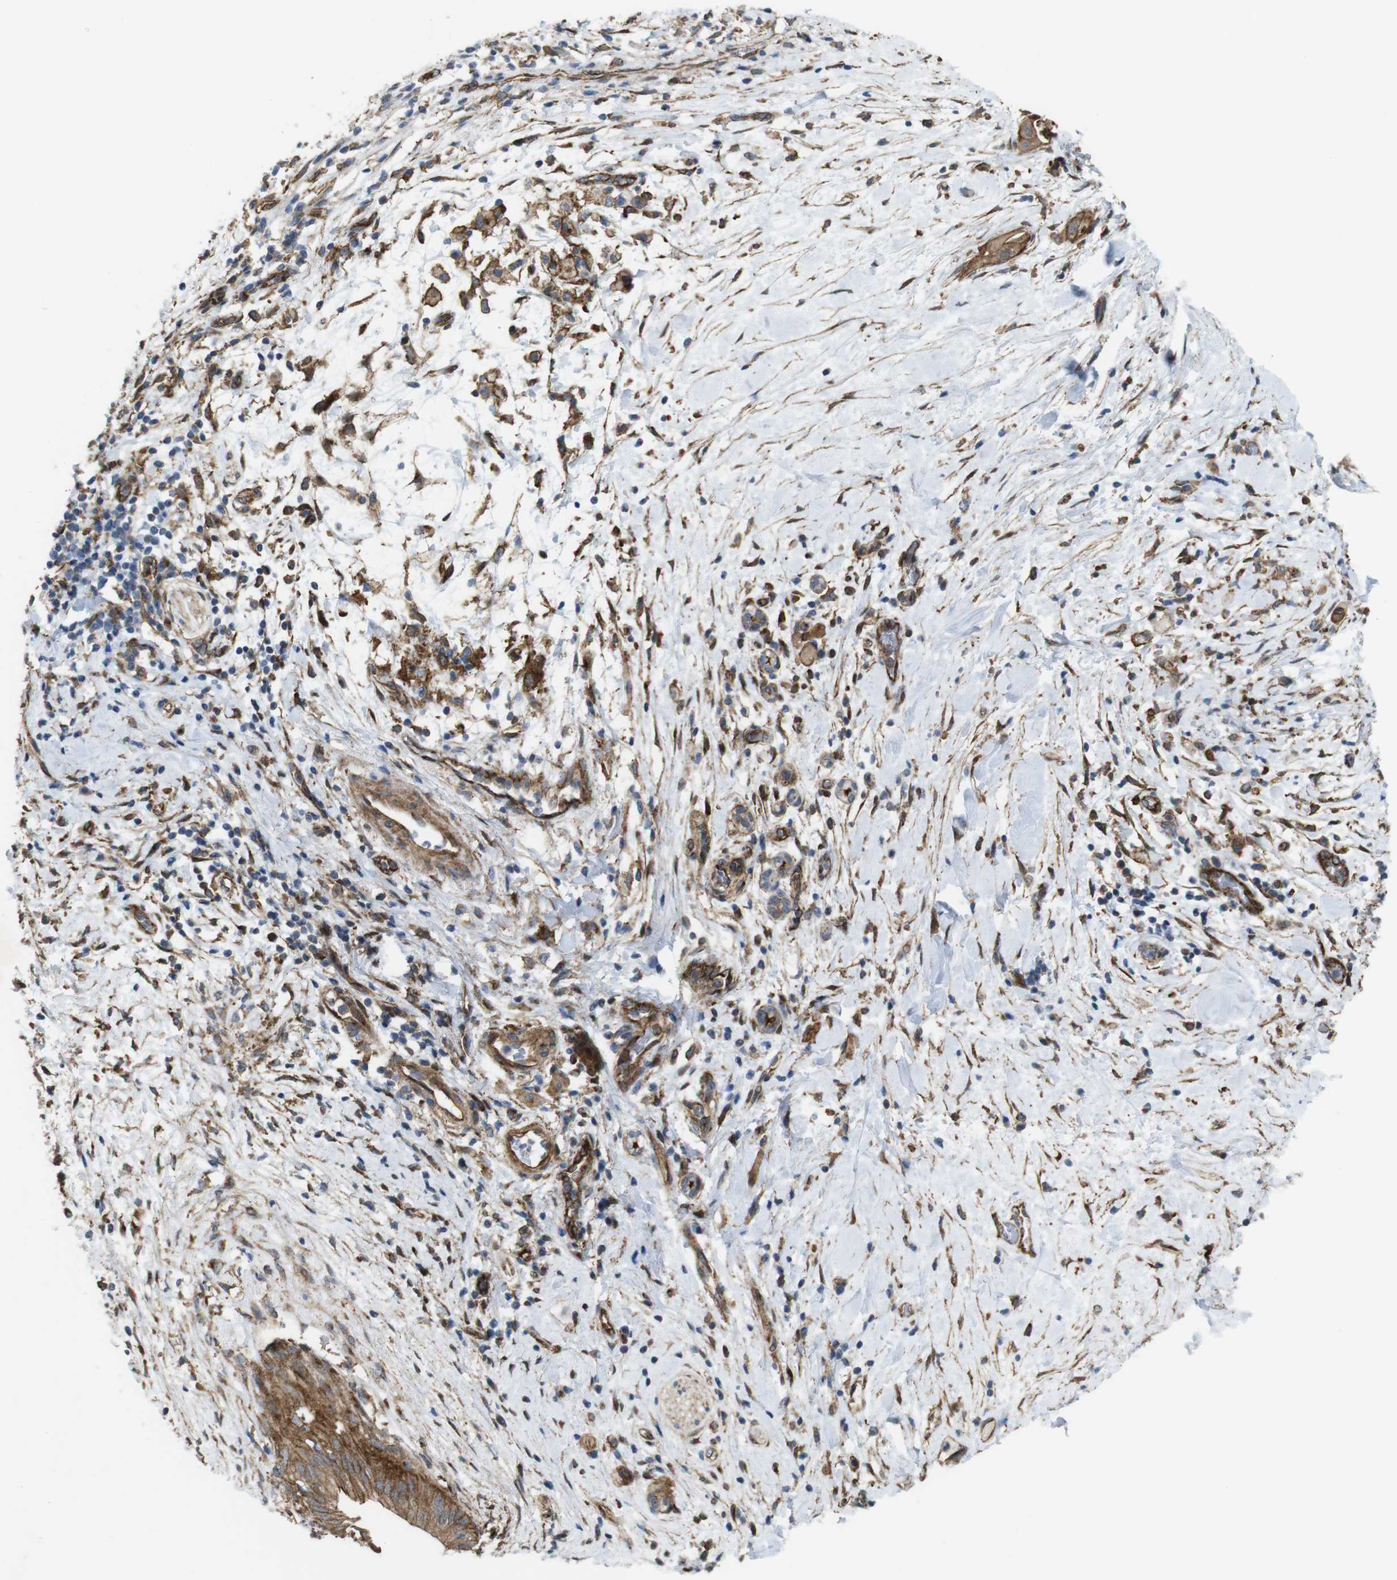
{"staining": {"intensity": "moderate", "quantity": ">75%", "location": "cytoplasmic/membranous"}, "tissue": "pancreatic cancer", "cell_type": "Tumor cells", "image_type": "cancer", "snomed": [{"axis": "morphology", "description": "Adenocarcinoma, NOS"}, {"axis": "topography", "description": "Pancreas"}], "caption": "The histopathology image displays immunohistochemical staining of pancreatic cancer. There is moderate cytoplasmic/membranous expression is seen in about >75% of tumor cells. Using DAB (3,3'-diaminobenzidine) (brown) and hematoxylin (blue) stains, captured at high magnification using brightfield microscopy.", "gene": "PTGER4", "patient": {"sex": "male", "age": 55}}